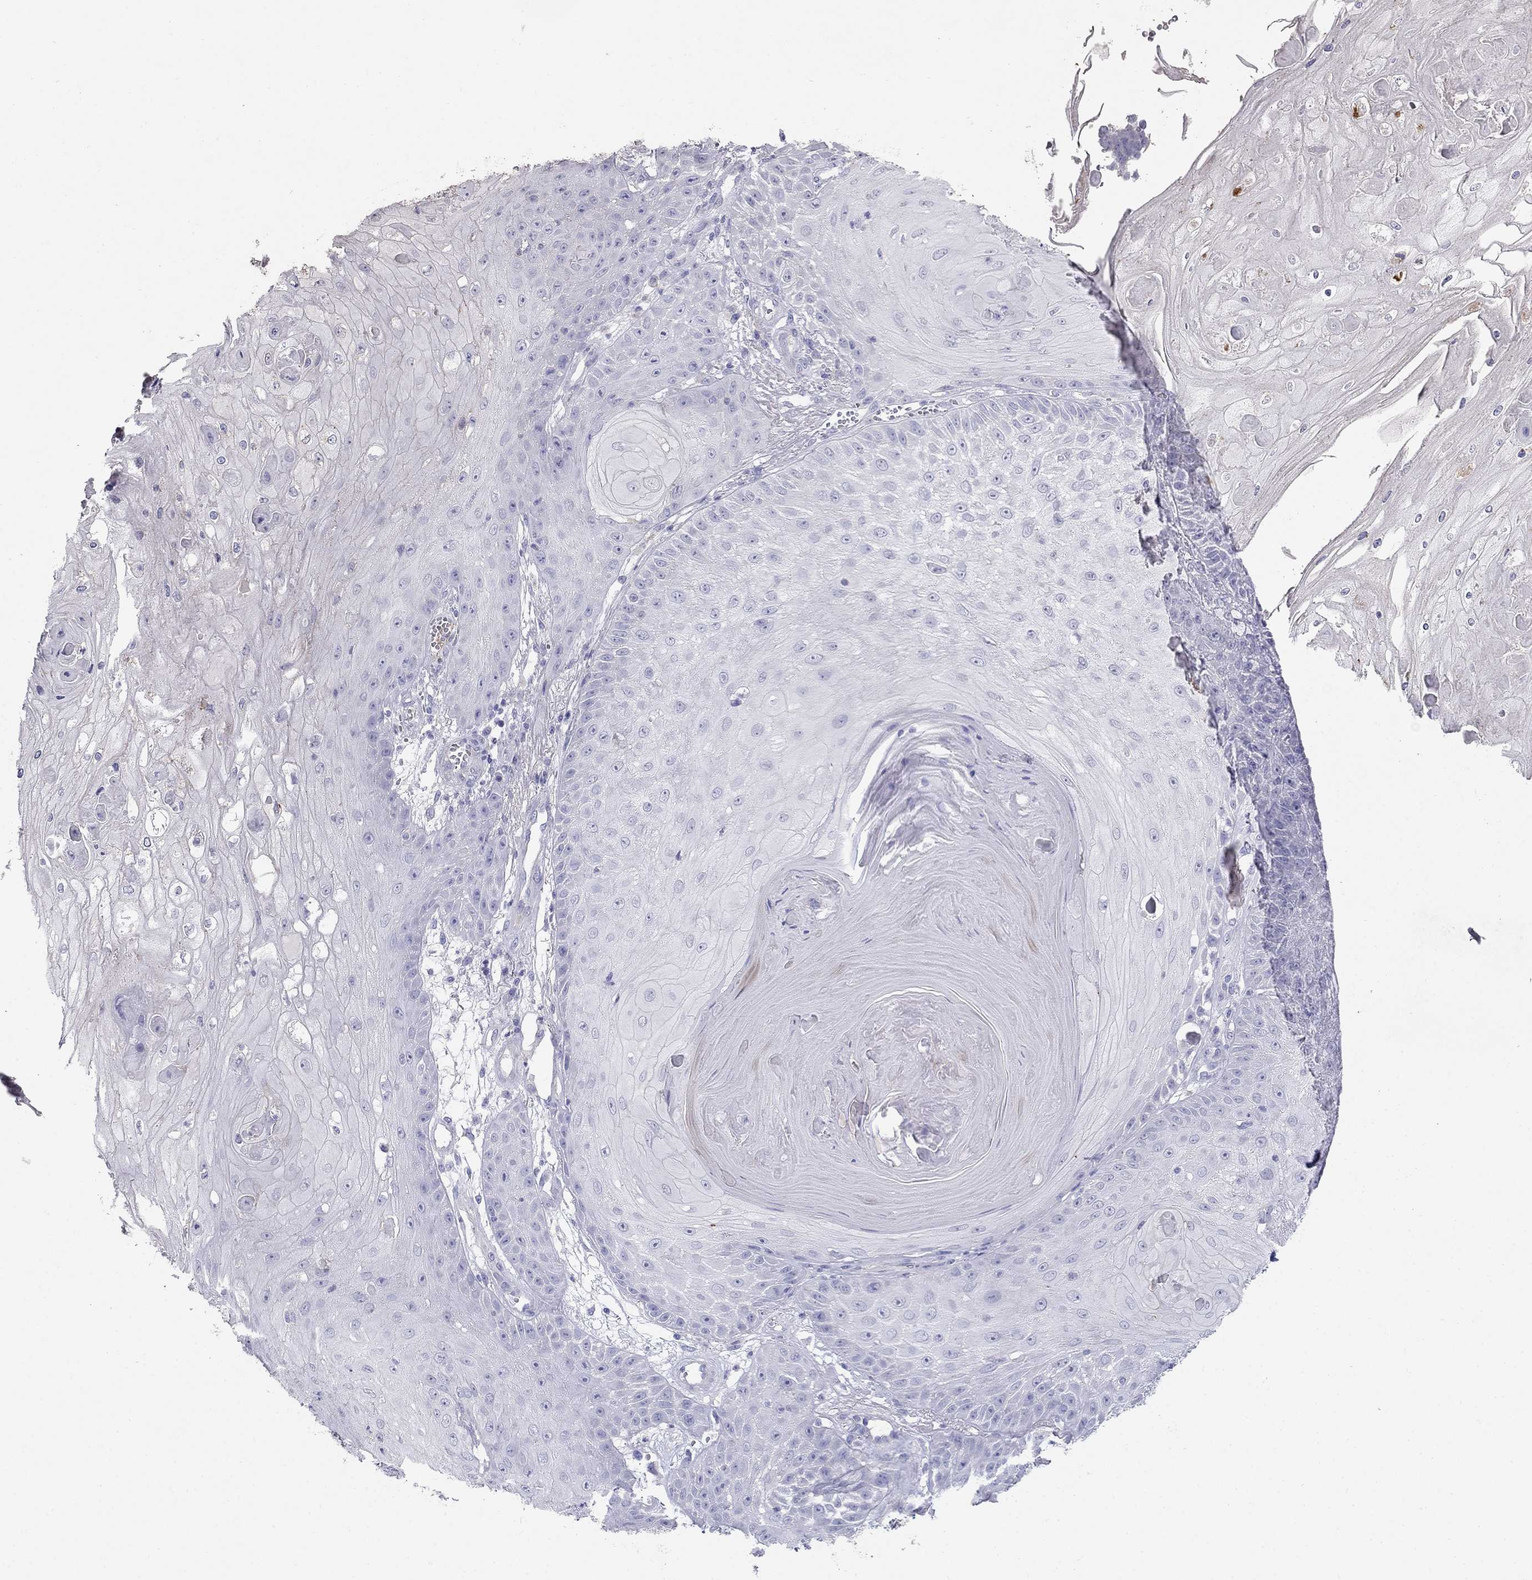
{"staining": {"intensity": "negative", "quantity": "none", "location": "none"}, "tissue": "skin cancer", "cell_type": "Tumor cells", "image_type": "cancer", "snomed": [{"axis": "morphology", "description": "Squamous cell carcinoma, NOS"}, {"axis": "topography", "description": "Skin"}], "caption": "Protein analysis of skin squamous cell carcinoma reveals no significant staining in tumor cells.", "gene": "LY6H", "patient": {"sex": "male", "age": 70}}